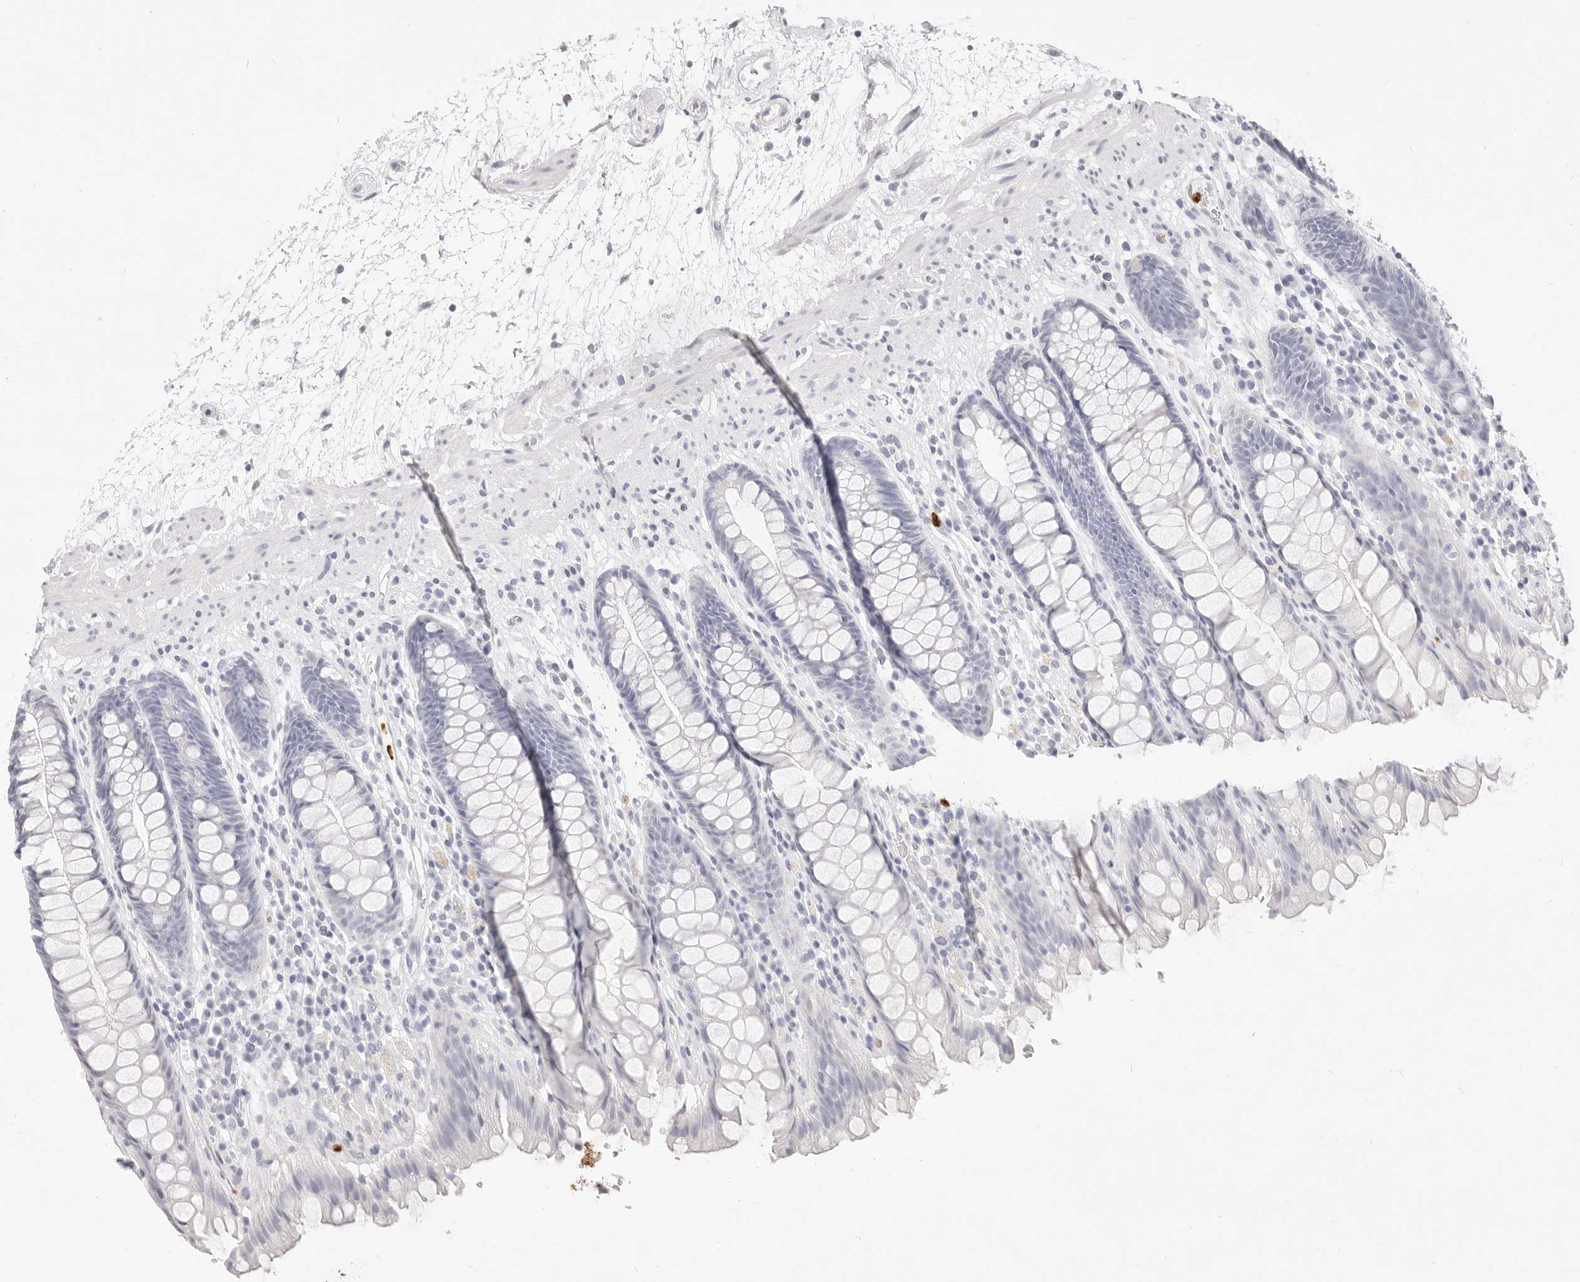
{"staining": {"intensity": "negative", "quantity": "none", "location": "none"}, "tissue": "rectum", "cell_type": "Glandular cells", "image_type": "normal", "snomed": [{"axis": "morphology", "description": "Normal tissue, NOS"}, {"axis": "topography", "description": "Rectum"}], "caption": "IHC of unremarkable rectum displays no expression in glandular cells.", "gene": "CAMP", "patient": {"sex": "male", "age": 64}}